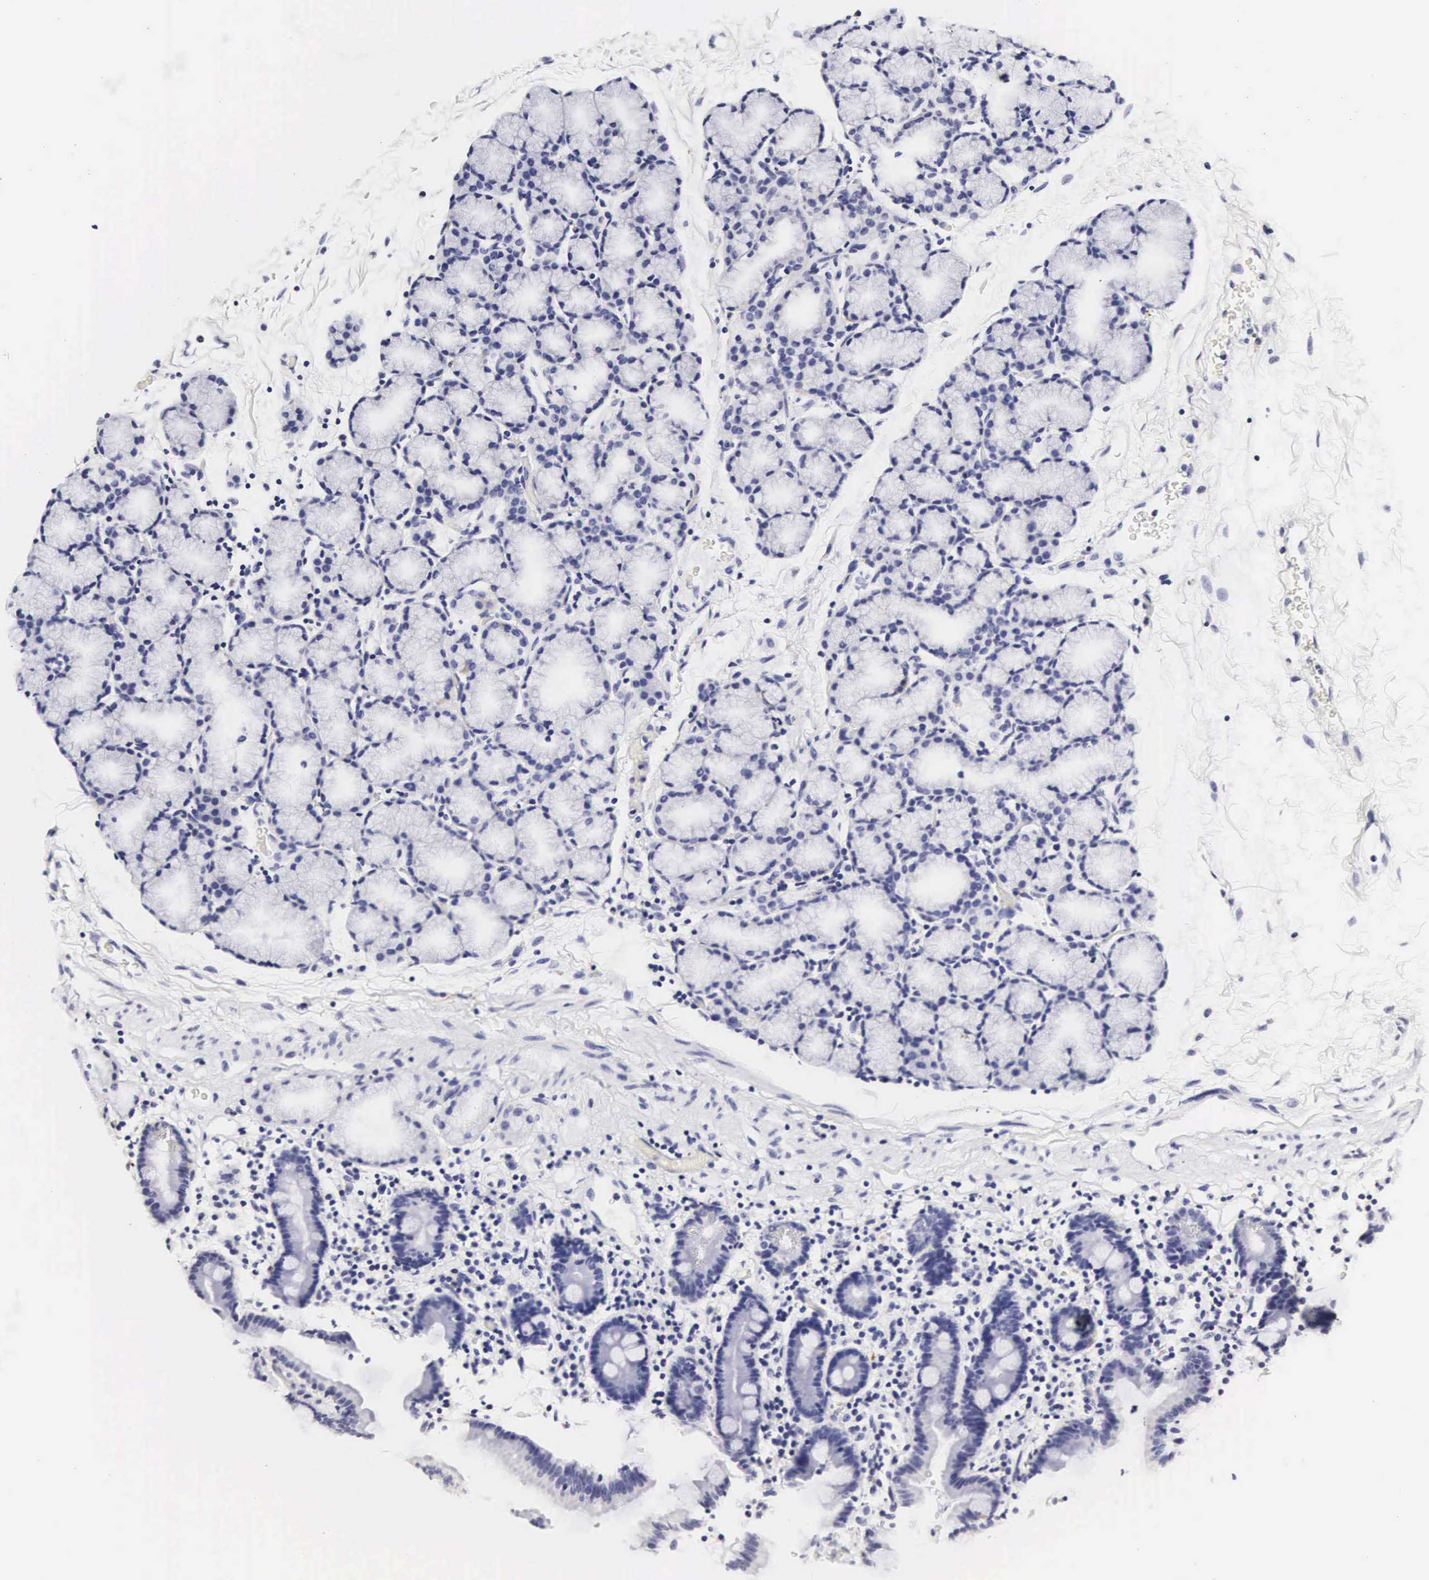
{"staining": {"intensity": "negative", "quantity": "none", "location": "none"}, "tissue": "duodenum", "cell_type": "Glandular cells", "image_type": "normal", "snomed": [{"axis": "morphology", "description": "Normal tissue, NOS"}, {"axis": "topography", "description": "Duodenum"}], "caption": "A high-resolution micrograph shows immunohistochemistry (IHC) staining of unremarkable duodenum, which shows no significant staining in glandular cells.", "gene": "RNASE6", "patient": {"sex": "female", "age": 48}}